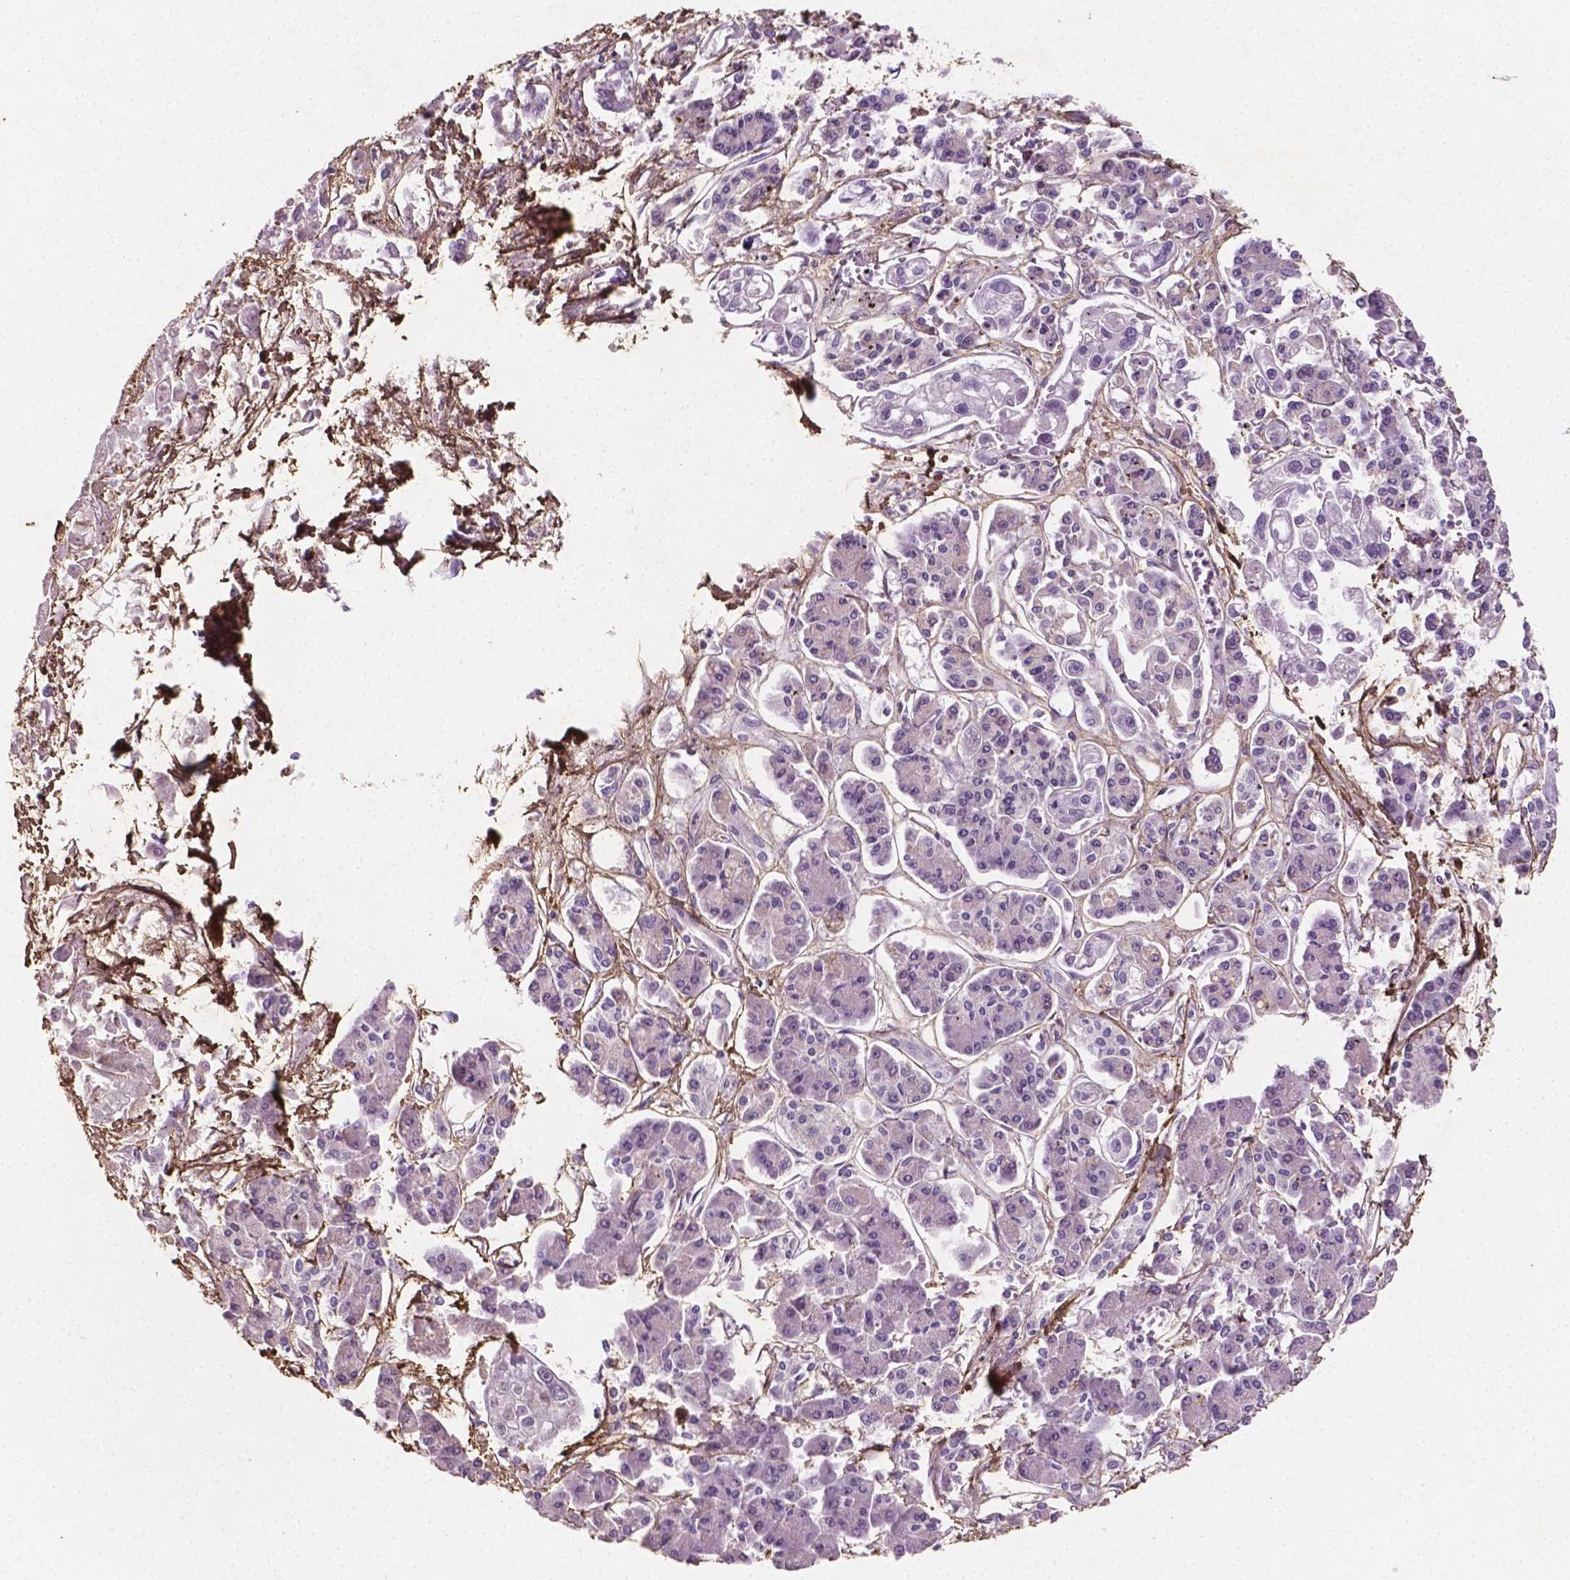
{"staining": {"intensity": "negative", "quantity": "none", "location": "none"}, "tissue": "pancreatic cancer", "cell_type": "Tumor cells", "image_type": "cancer", "snomed": [{"axis": "morphology", "description": "Adenocarcinoma, NOS"}, {"axis": "topography", "description": "Pancreas"}], "caption": "Immunohistochemistry image of pancreatic adenocarcinoma stained for a protein (brown), which displays no expression in tumor cells.", "gene": "DLG2", "patient": {"sex": "male", "age": 85}}